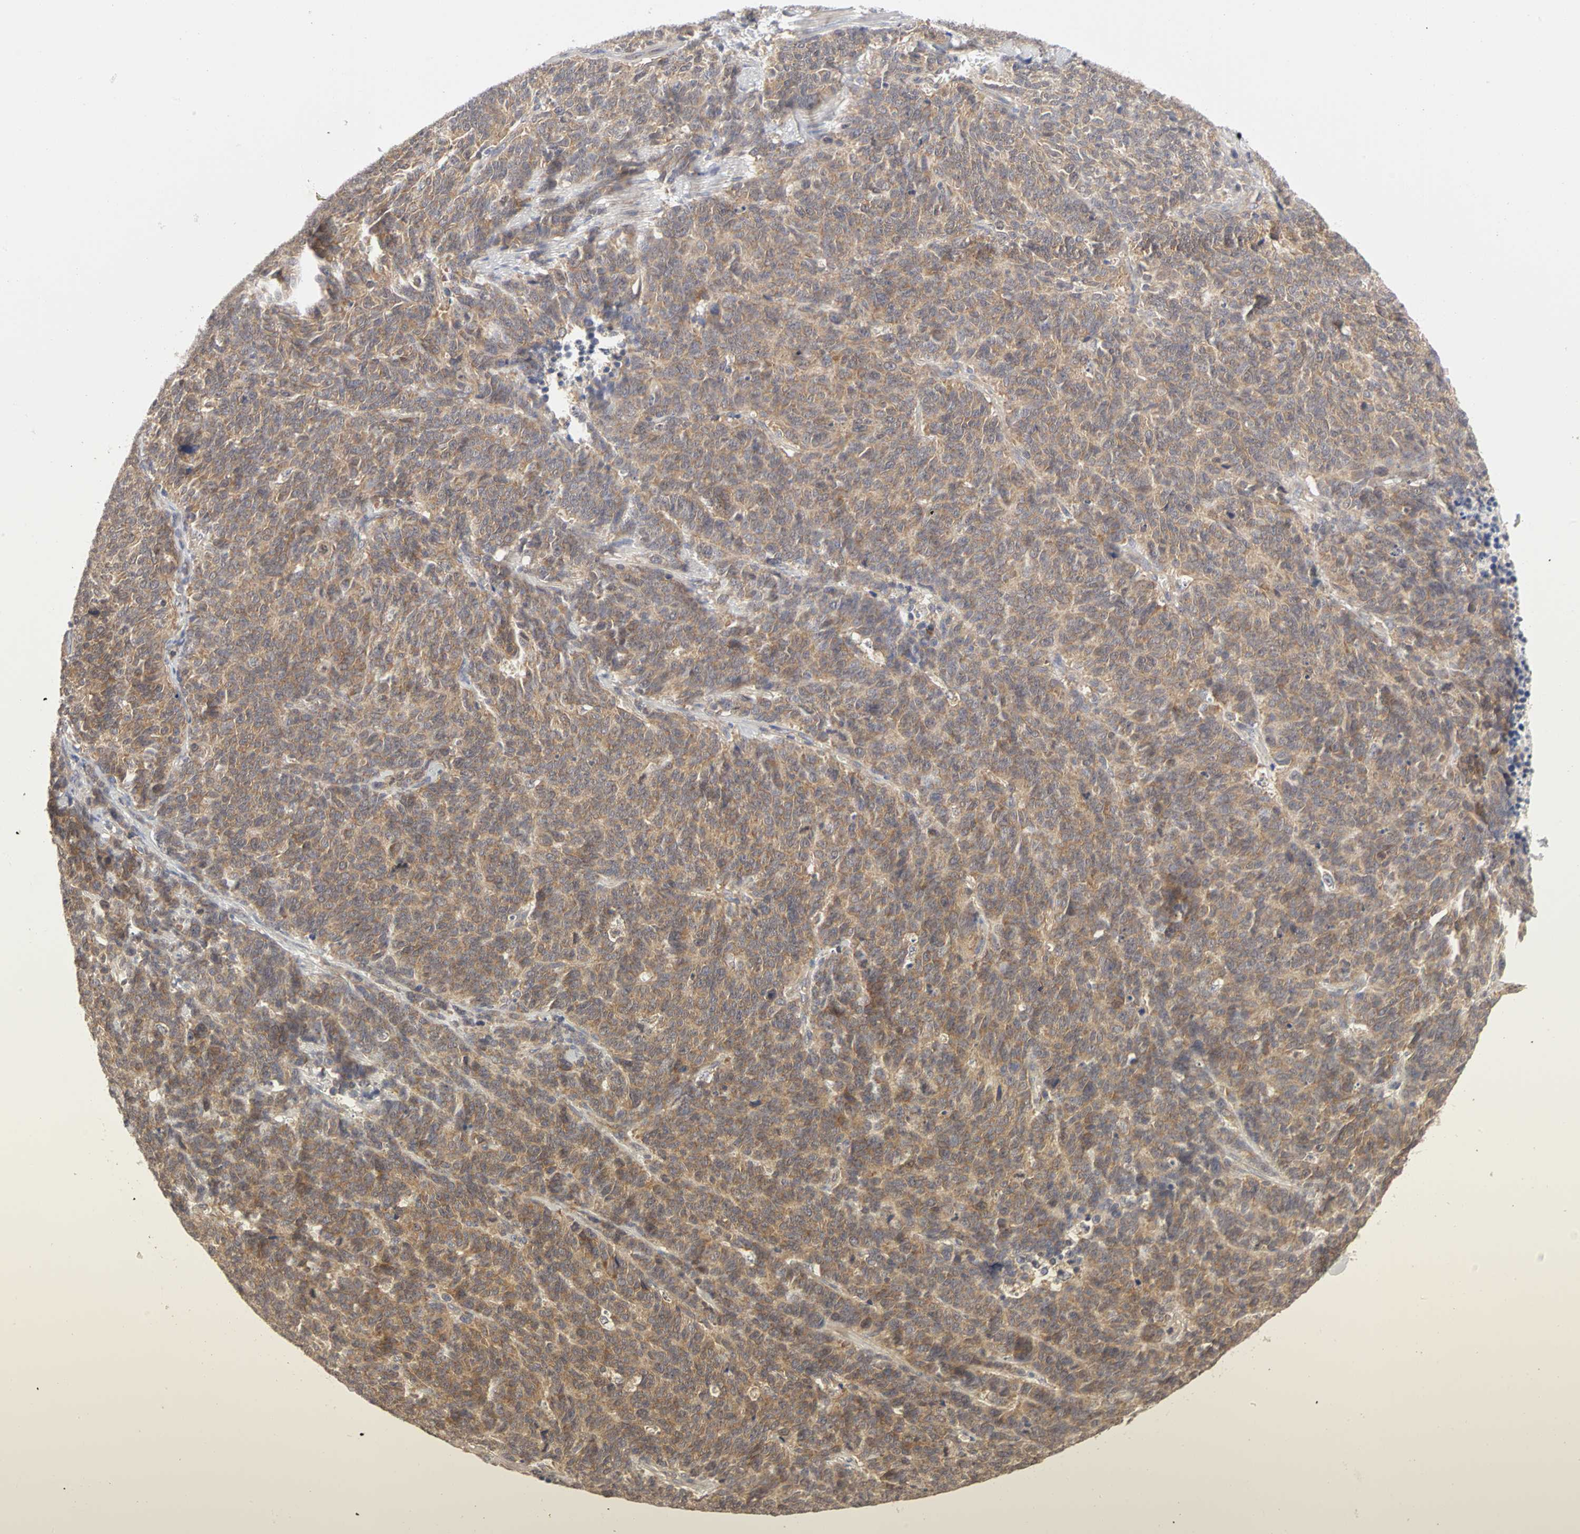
{"staining": {"intensity": "weak", "quantity": ">75%", "location": "cytoplasmic/membranous"}, "tissue": "lung cancer", "cell_type": "Tumor cells", "image_type": "cancer", "snomed": [{"axis": "morphology", "description": "Neoplasm, malignant, NOS"}, {"axis": "topography", "description": "Lung"}], "caption": "Immunohistochemical staining of lung cancer demonstrates low levels of weak cytoplasmic/membranous positivity in about >75% of tumor cells. (brown staining indicates protein expression, while blue staining denotes nuclei).", "gene": "IRAK1", "patient": {"sex": "female", "age": 58}}